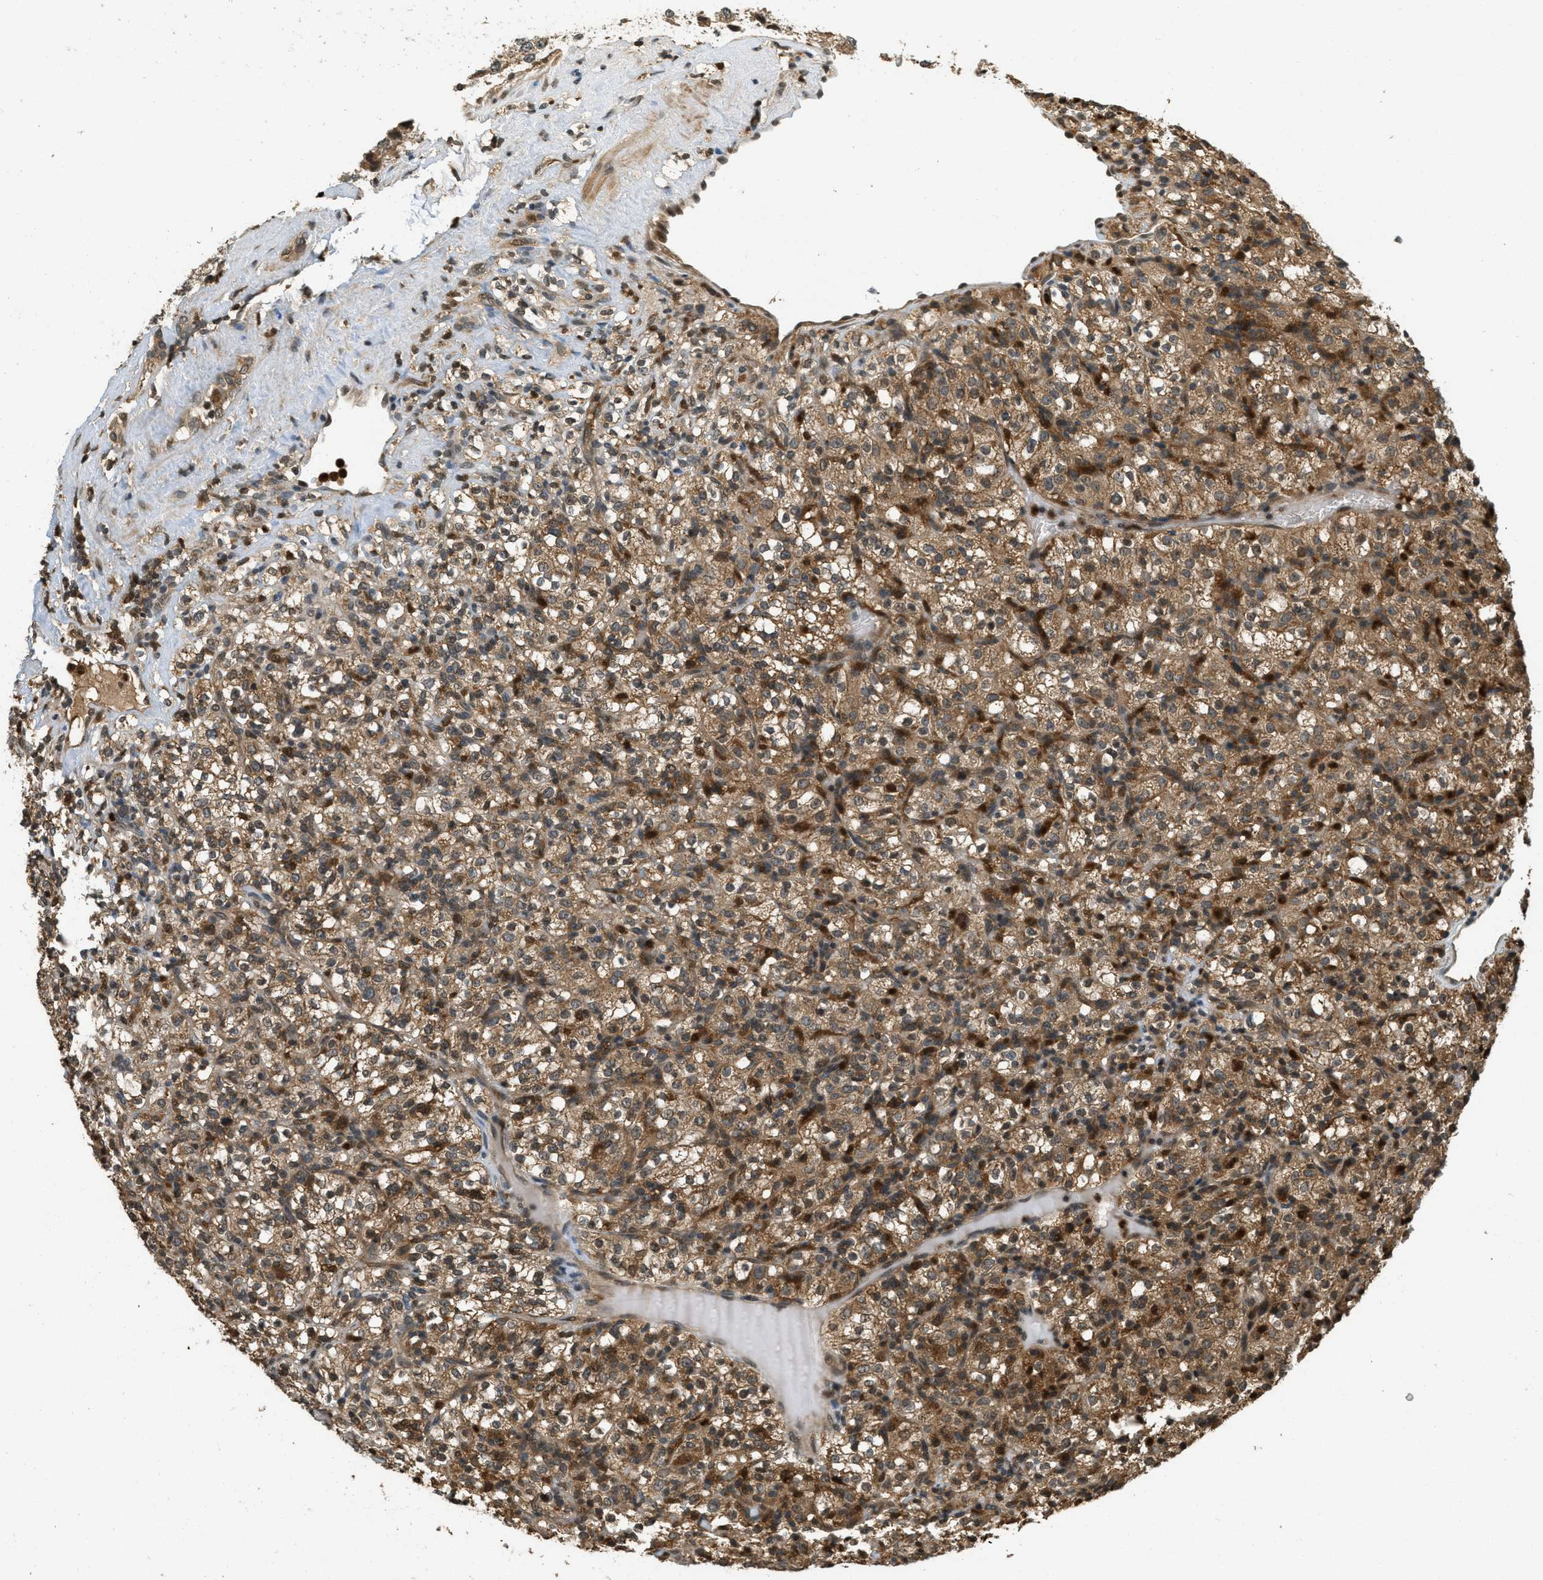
{"staining": {"intensity": "moderate", "quantity": ">75%", "location": "cytoplasmic/membranous"}, "tissue": "renal cancer", "cell_type": "Tumor cells", "image_type": "cancer", "snomed": [{"axis": "morphology", "description": "Normal tissue, NOS"}, {"axis": "morphology", "description": "Adenocarcinoma, NOS"}, {"axis": "topography", "description": "Kidney"}], "caption": "Immunohistochemical staining of human renal cancer (adenocarcinoma) demonstrates moderate cytoplasmic/membranous protein staining in about >75% of tumor cells.", "gene": "ATG7", "patient": {"sex": "female", "age": 72}}